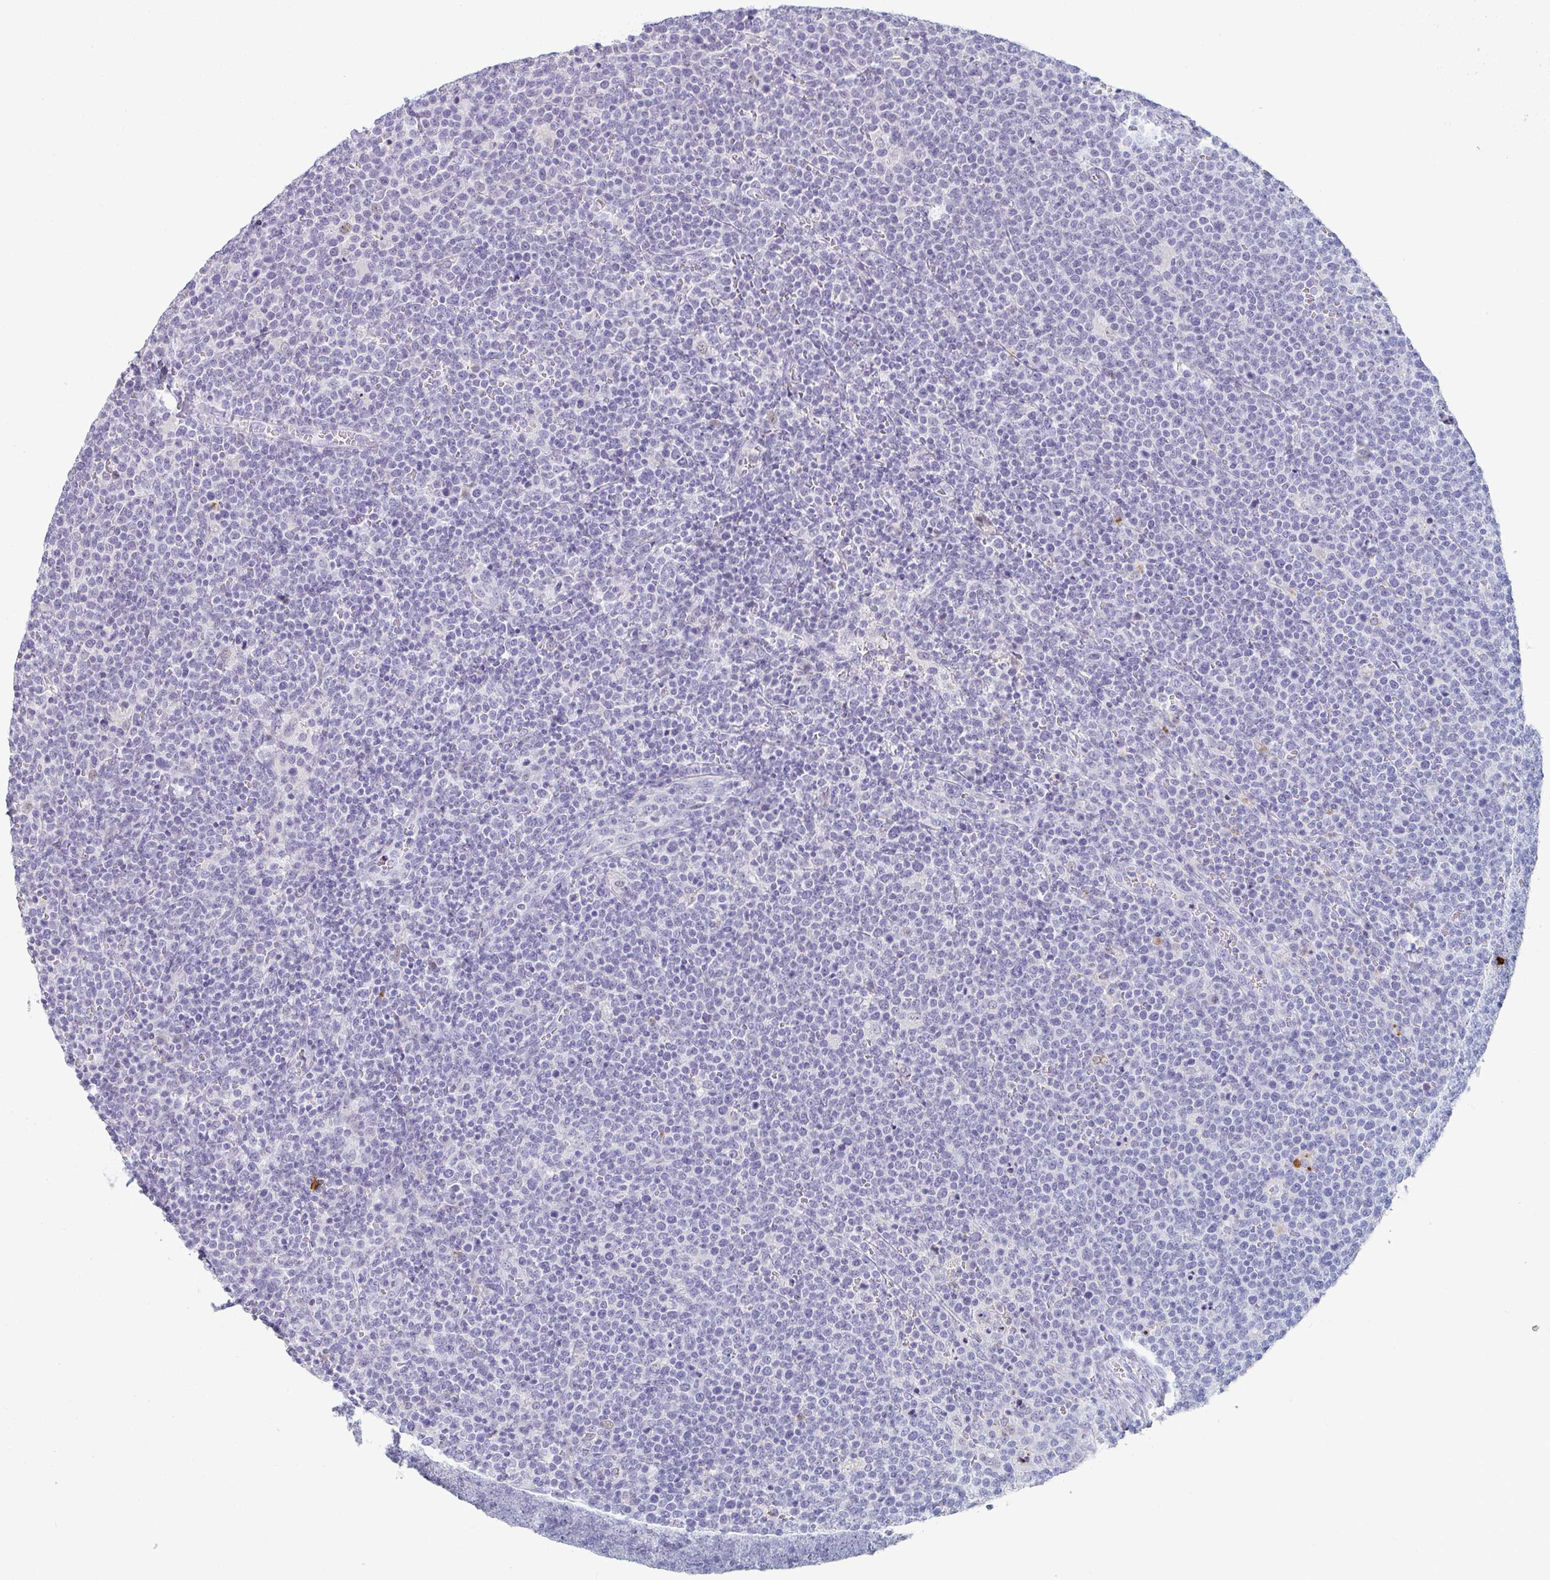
{"staining": {"intensity": "negative", "quantity": "none", "location": "none"}, "tissue": "lymphoma", "cell_type": "Tumor cells", "image_type": "cancer", "snomed": [{"axis": "morphology", "description": "Malignant lymphoma, non-Hodgkin's type, High grade"}, {"axis": "topography", "description": "Lymph node"}], "caption": "DAB (3,3'-diaminobenzidine) immunohistochemical staining of malignant lymphoma, non-Hodgkin's type (high-grade) shows no significant positivity in tumor cells. The staining is performed using DAB (3,3'-diaminobenzidine) brown chromogen with nuclei counter-stained in using hematoxylin.", "gene": "RUBCN", "patient": {"sex": "male", "age": 61}}